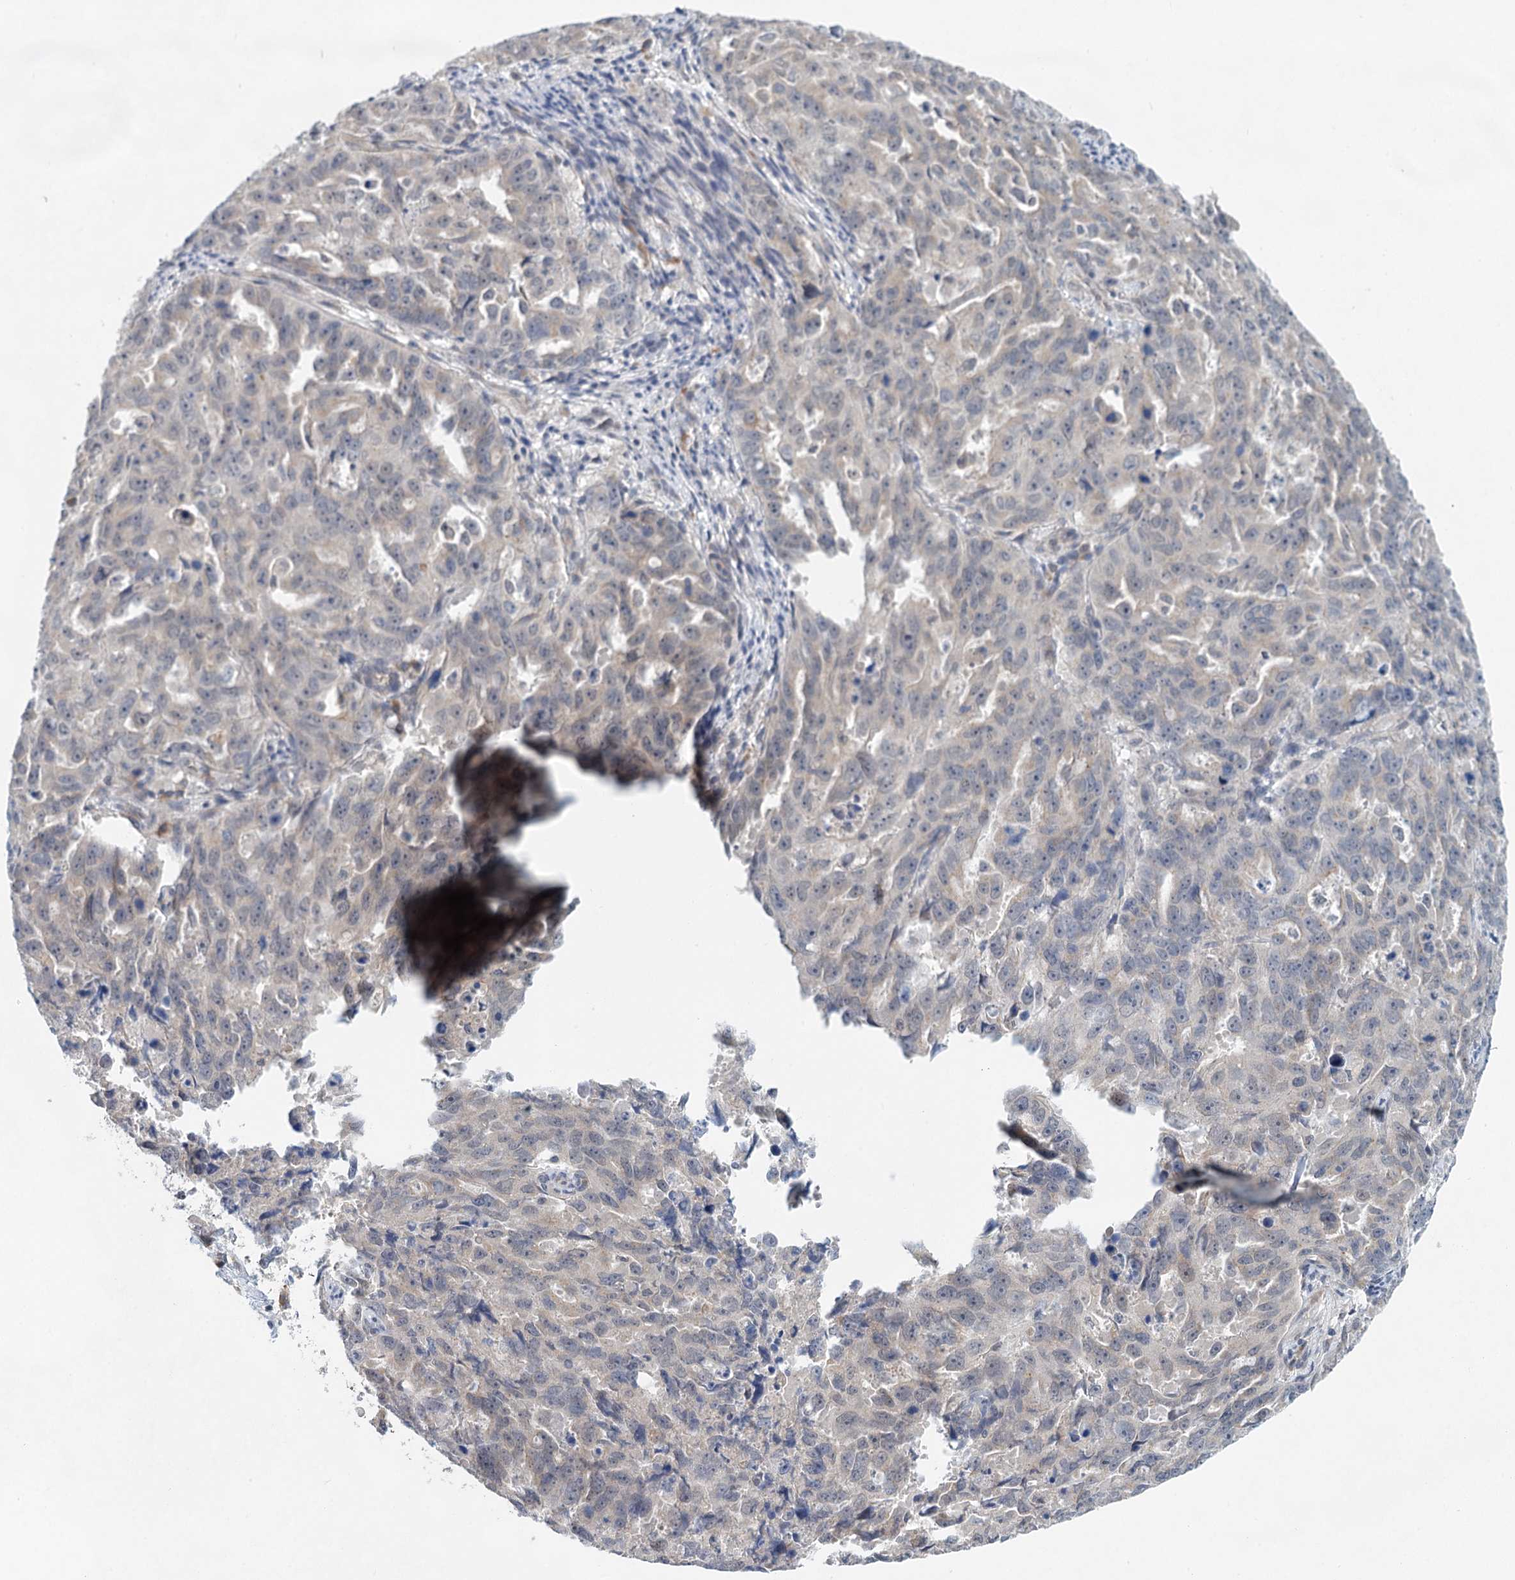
{"staining": {"intensity": "negative", "quantity": "none", "location": "none"}, "tissue": "endometrial cancer", "cell_type": "Tumor cells", "image_type": "cancer", "snomed": [{"axis": "morphology", "description": "Adenocarcinoma, NOS"}, {"axis": "topography", "description": "Endometrium"}], "caption": "Photomicrograph shows no protein staining in tumor cells of endometrial cancer (adenocarcinoma) tissue.", "gene": "BLTP1", "patient": {"sex": "female", "age": 65}}